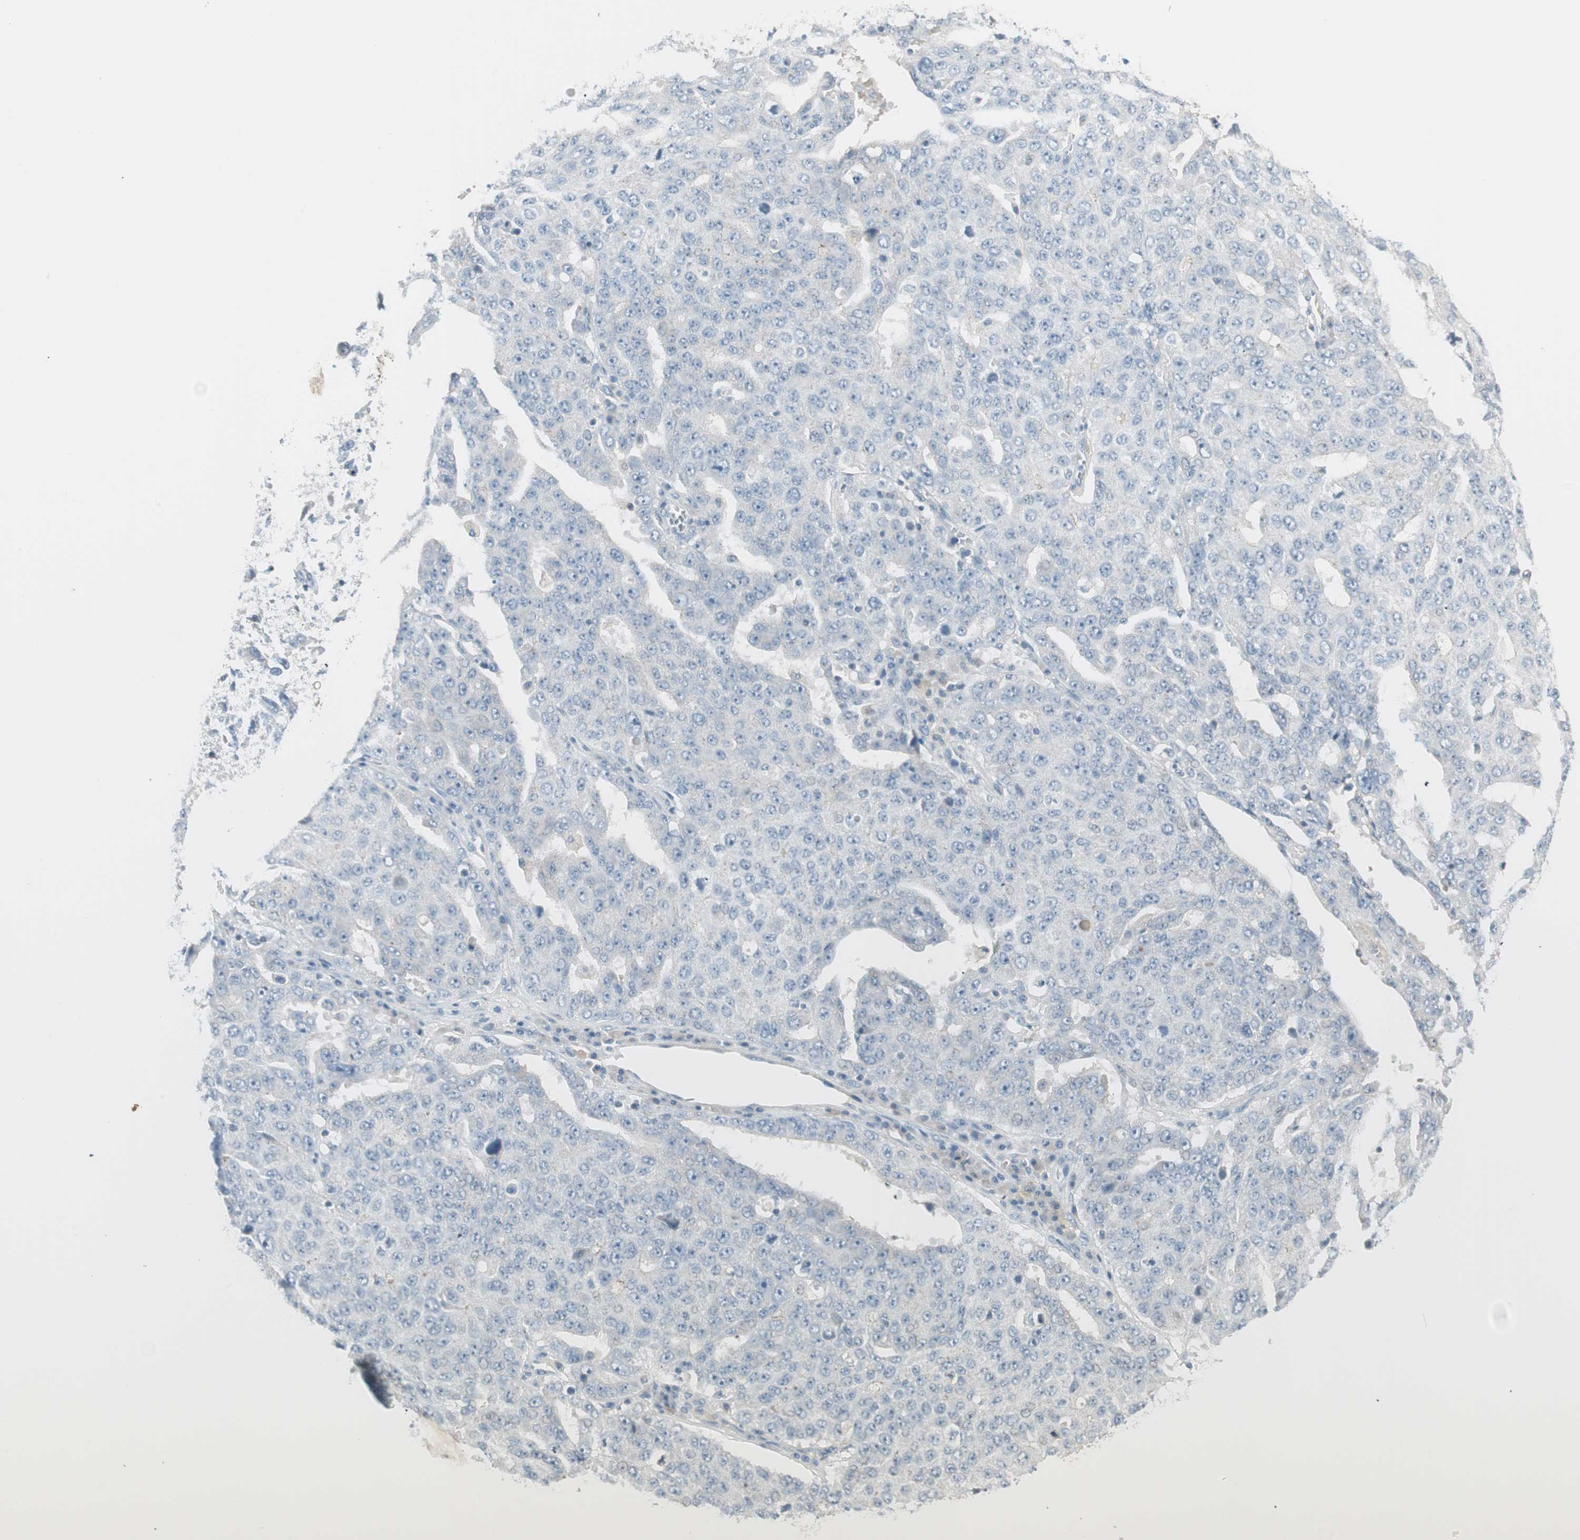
{"staining": {"intensity": "weak", "quantity": "25%-75%", "location": "cytoplasmic/membranous"}, "tissue": "ovarian cancer", "cell_type": "Tumor cells", "image_type": "cancer", "snomed": [{"axis": "morphology", "description": "Carcinoma, endometroid"}, {"axis": "topography", "description": "Ovary"}], "caption": "Immunohistochemical staining of human ovarian cancer reveals low levels of weak cytoplasmic/membranous protein expression in about 25%-75% of tumor cells.", "gene": "ITLN2", "patient": {"sex": "female", "age": 62}}